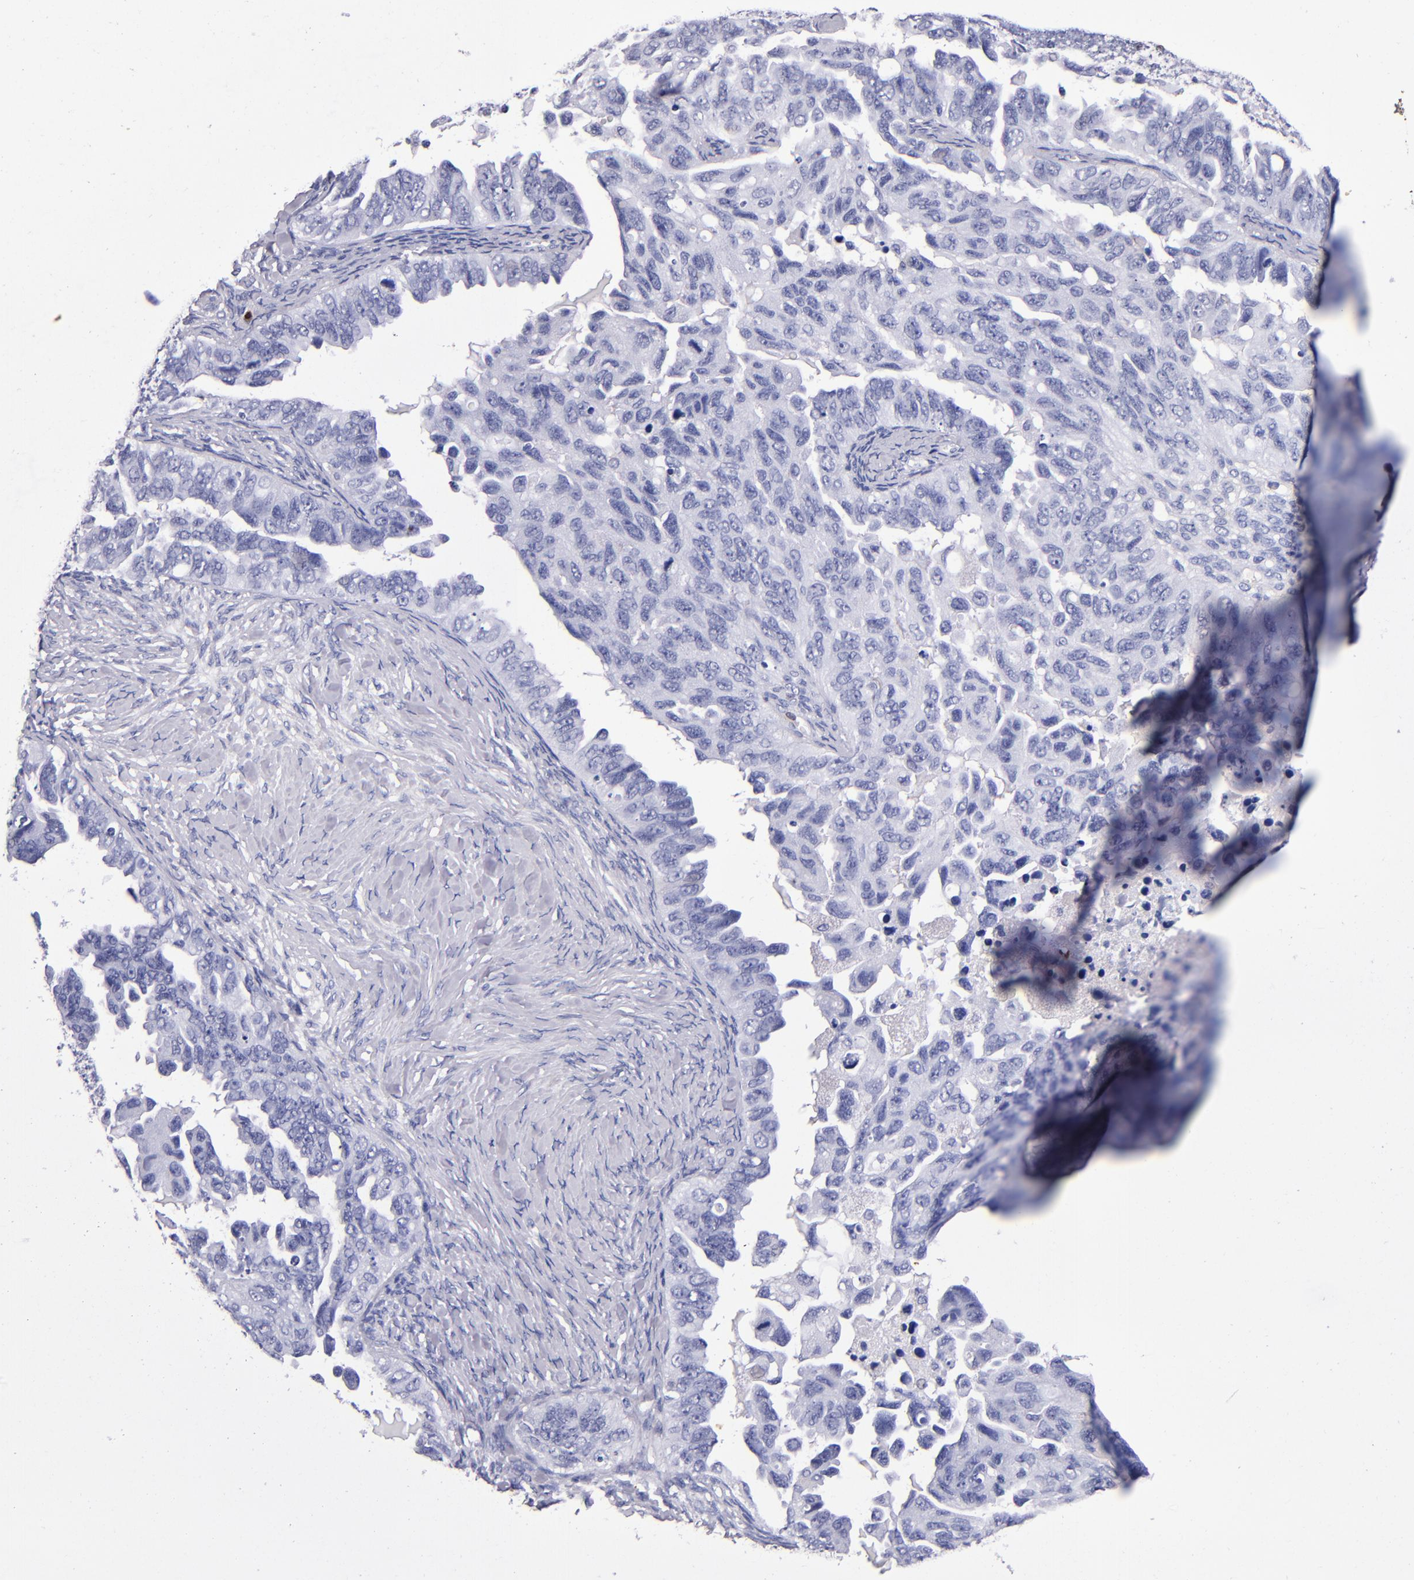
{"staining": {"intensity": "negative", "quantity": "none", "location": "none"}, "tissue": "ovarian cancer", "cell_type": "Tumor cells", "image_type": "cancer", "snomed": [{"axis": "morphology", "description": "Cystadenocarcinoma, serous, NOS"}, {"axis": "topography", "description": "Ovary"}], "caption": "Serous cystadenocarcinoma (ovarian) stained for a protein using IHC shows no staining tumor cells.", "gene": "S100A8", "patient": {"sex": "female", "age": 82}}